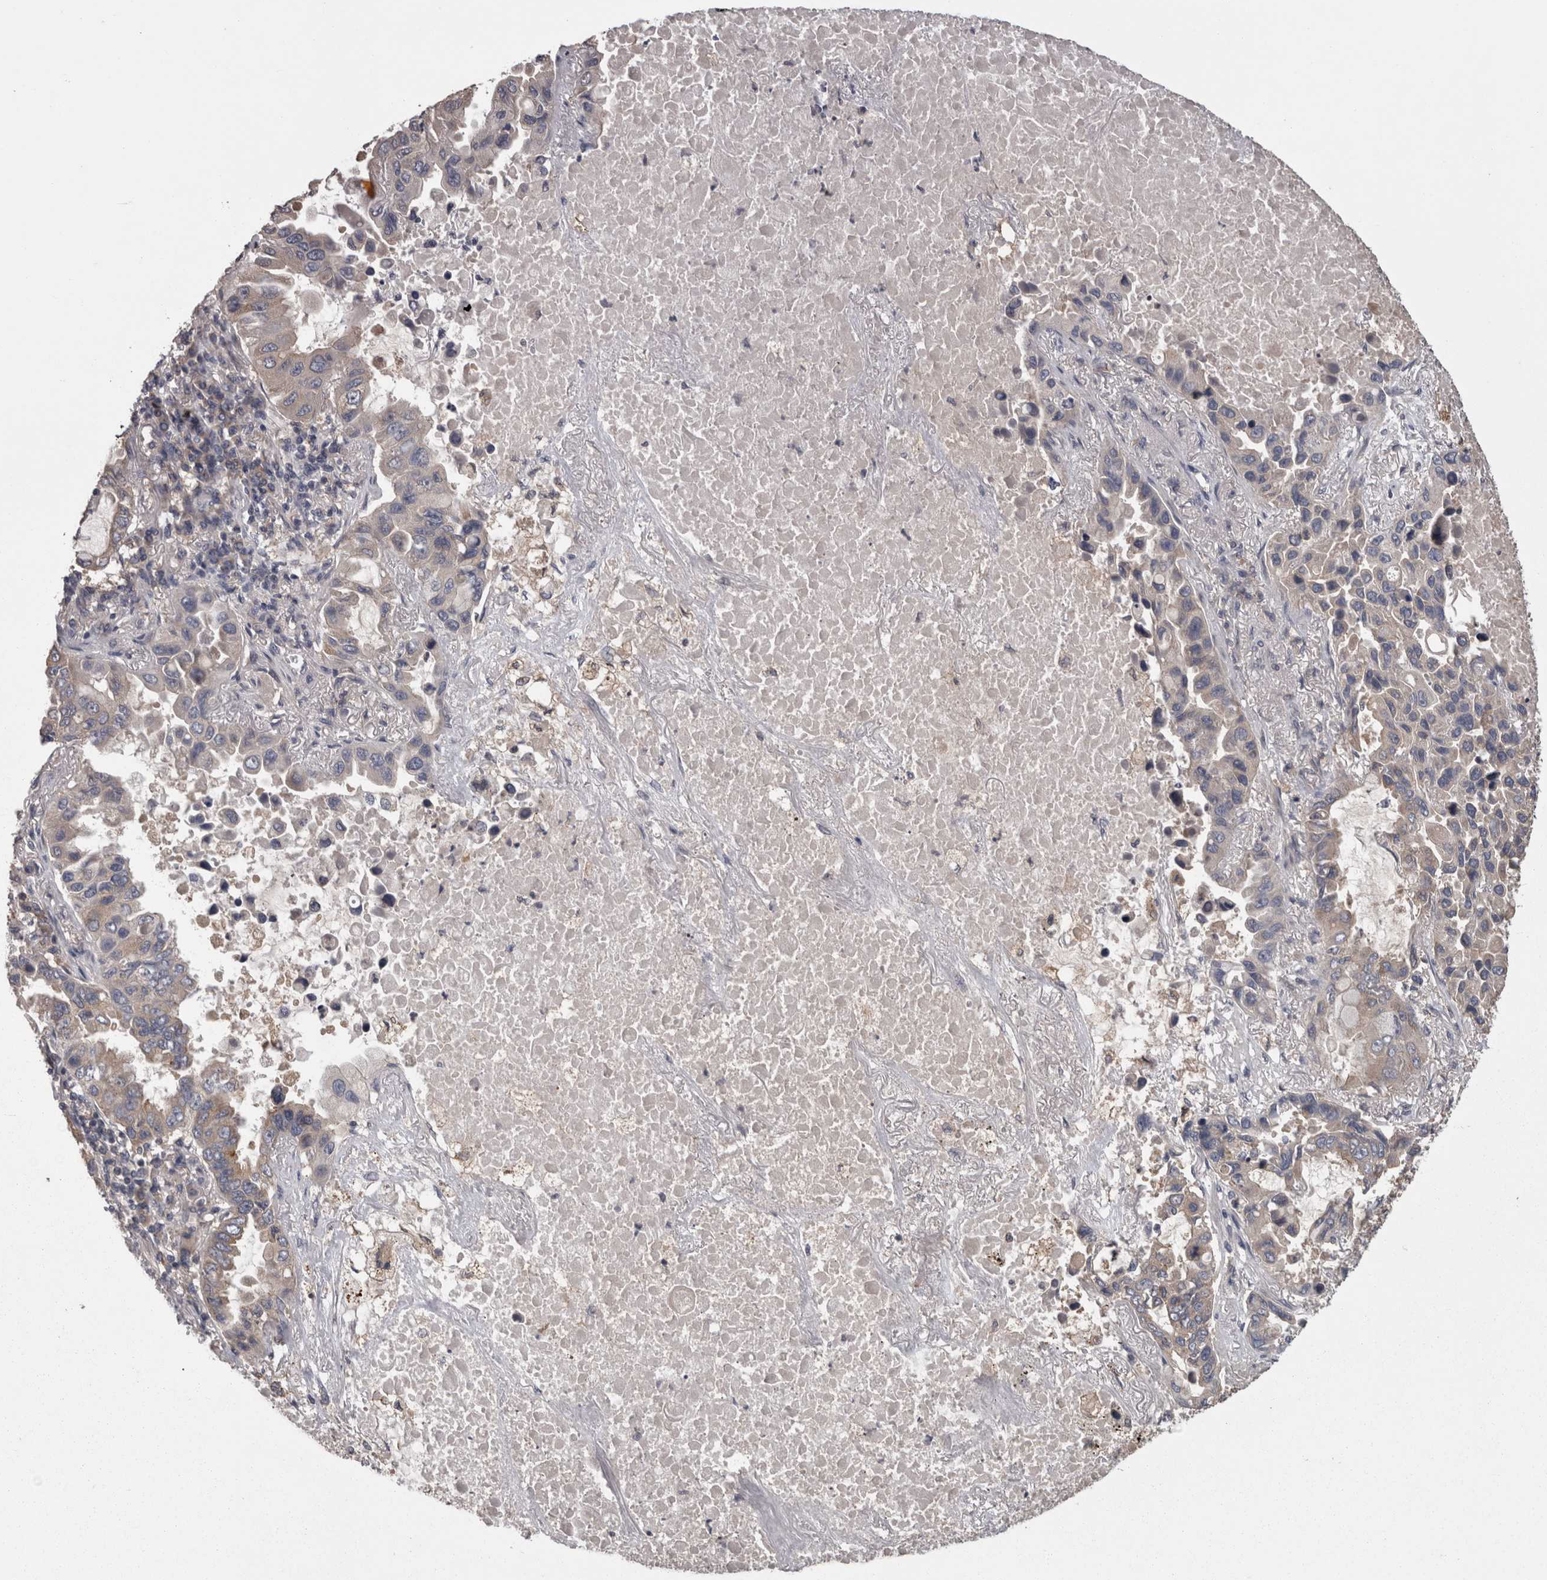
{"staining": {"intensity": "negative", "quantity": "none", "location": "none"}, "tissue": "lung cancer", "cell_type": "Tumor cells", "image_type": "cancer", "snomed": [{"axis": "morphology", "description": "Adenocarcinoma, NOS"}, {"axis": "topography", "description": "Lung"}], "caption": "Tumor cells show no significant staining in adenocarcinoma (lung).", "gene": "PCM1", "patient": {"sex": "male", "age": 64}}